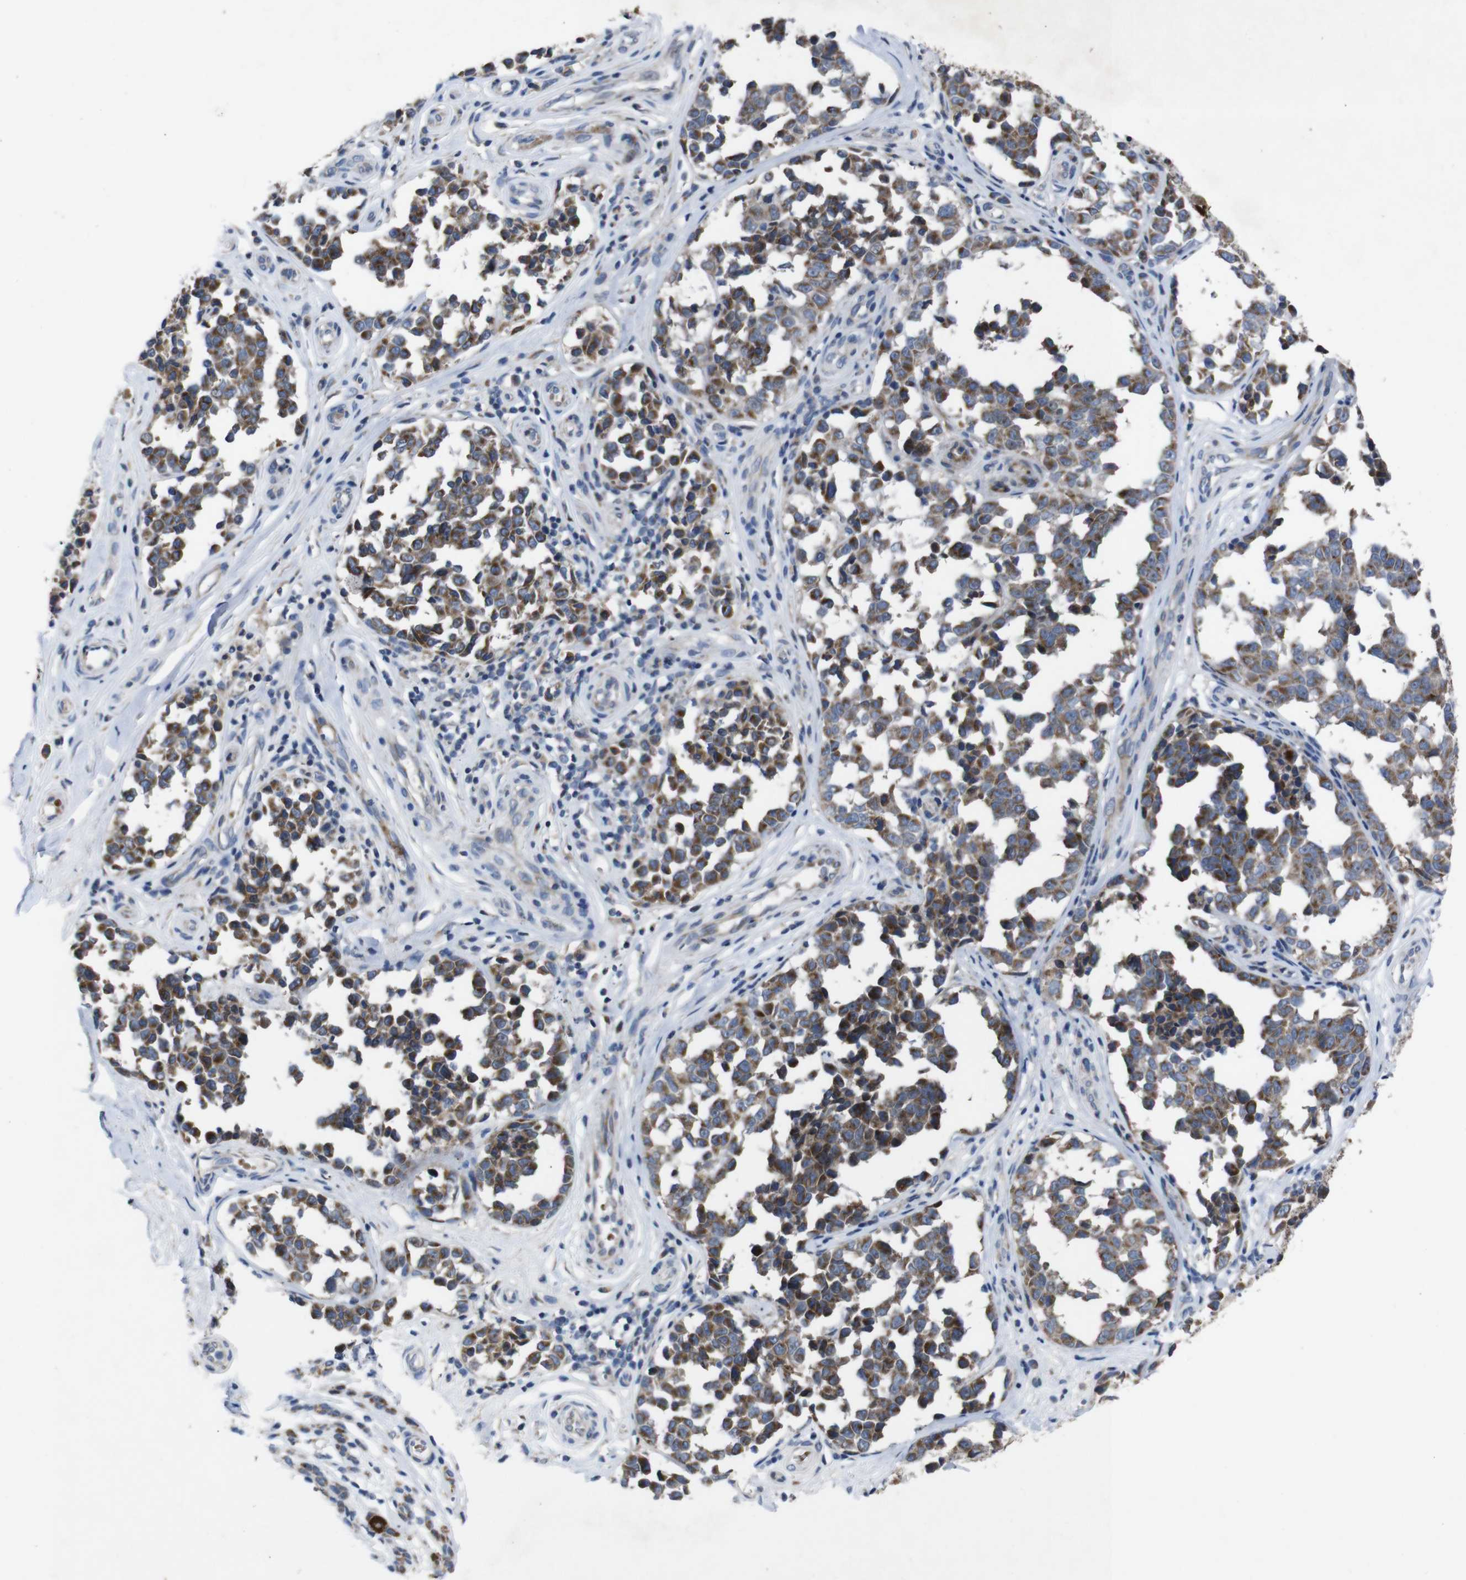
{"staining": {"intensity": "moderate", "quantity": ">75%", "location": "cytoplasmic/membranous"}, "tissue": "melanoma", "cell_type": "Tumor cells", "image_type": "cancer", "snomed": [{"axis": "morphology", "description": "Malignant melanoma, NOS"}, {"axis": "topography", "description": "Skin"}], "caption": "An image of malignant melanoma stained for a protein displays moderate cytoplasmic/membranous brown staining in tumor cells.", "gene": "CHST10", "patient": {"sex": "female", "age": 64}}